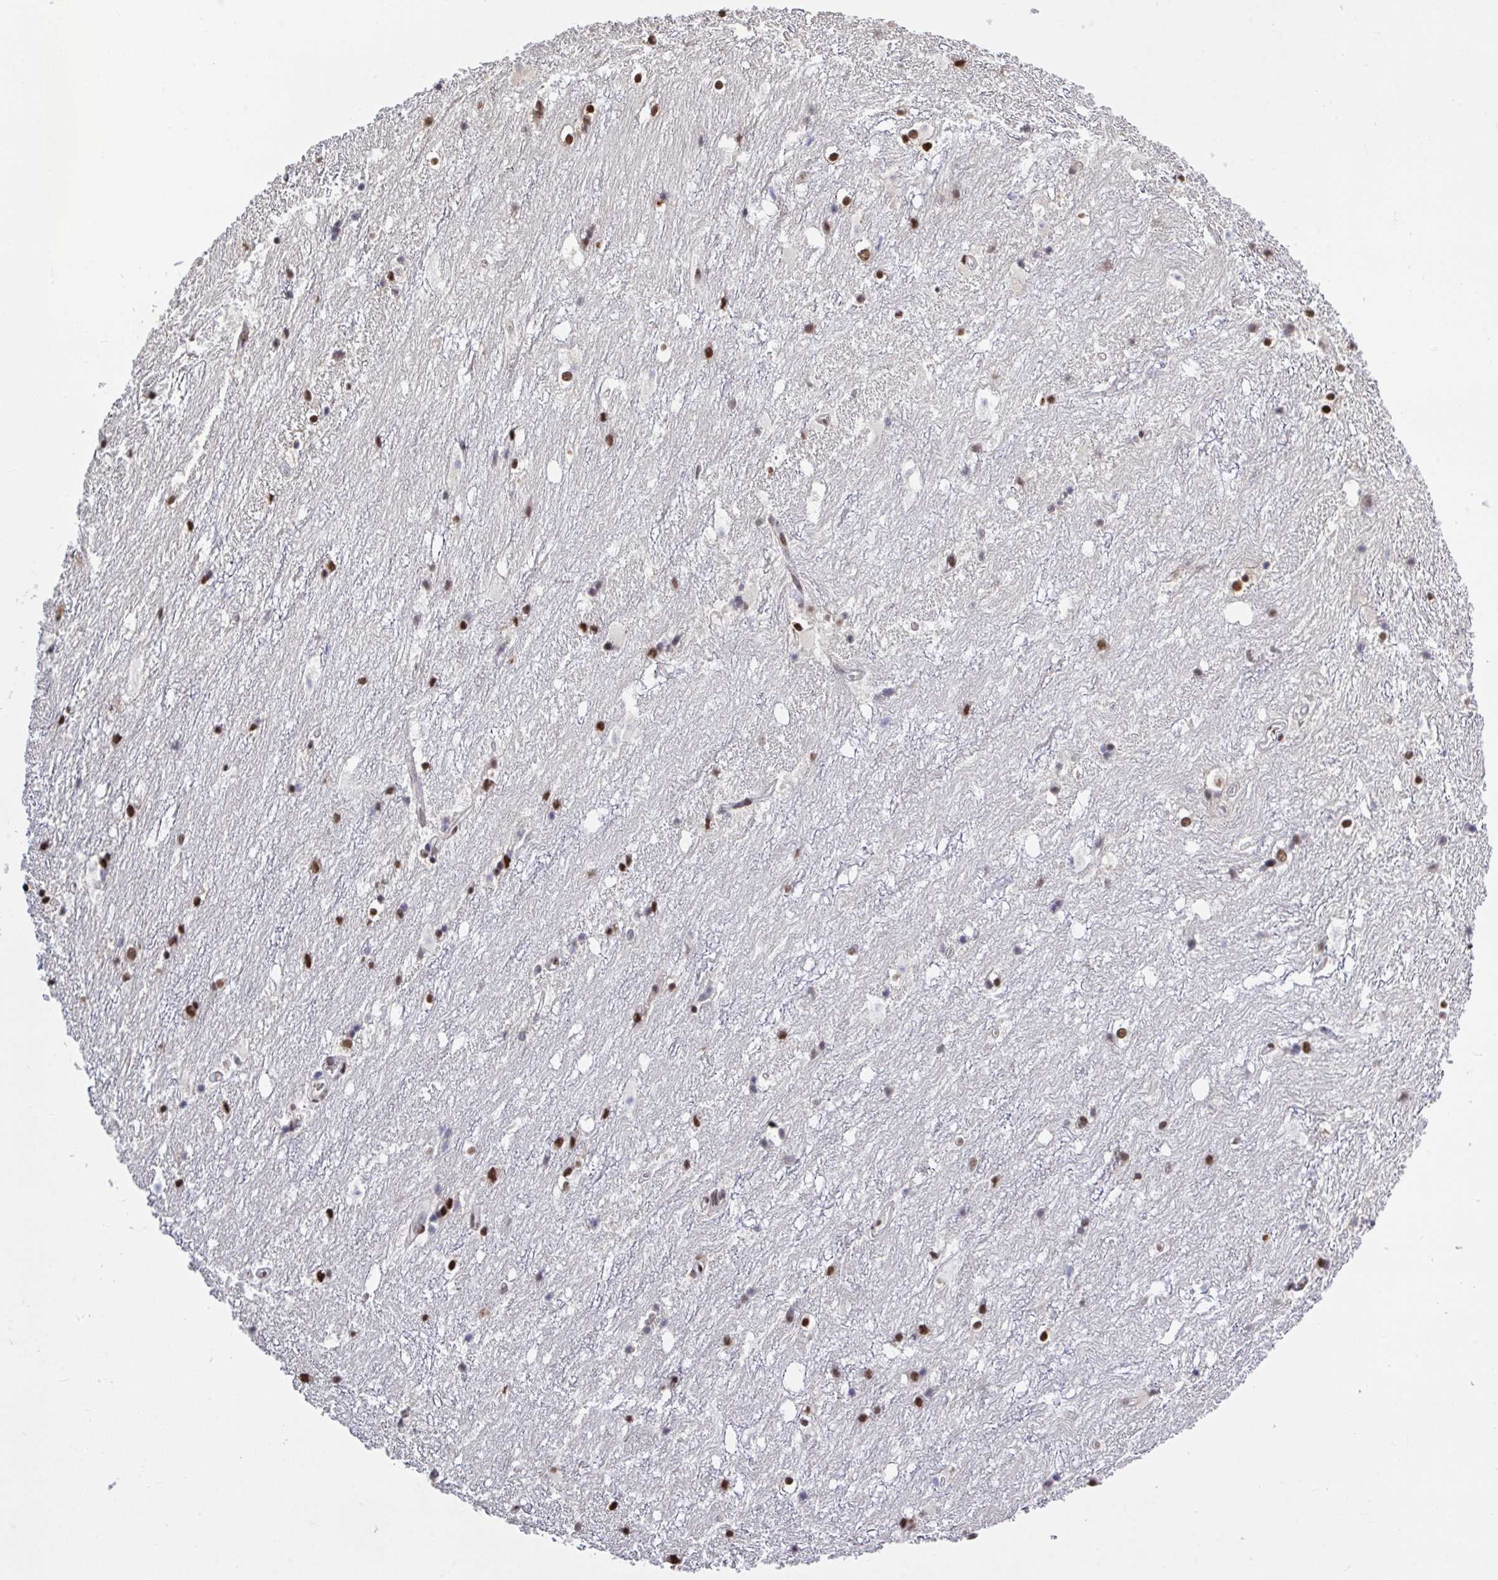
{"staining": {"intensity": "strong", "quantity": ">75%", "location": "nuclear"}, "tissue": "hippocampus", "cell_type": "Glial cells", "image_type": "normal", "snomed": [{"axis": "morphology", "description": "Normal tissue, NOS"}, {"axis": "topography", "description": "Hippocampus"}], "caption": "An IHC micrograph of benign tissue is shown. Protein staining in brown labels strong nuclear positivity in hippocampus within glial cells.", "gene": "HNRNPDL", "patient": {"sex": "female", "age": 52}}